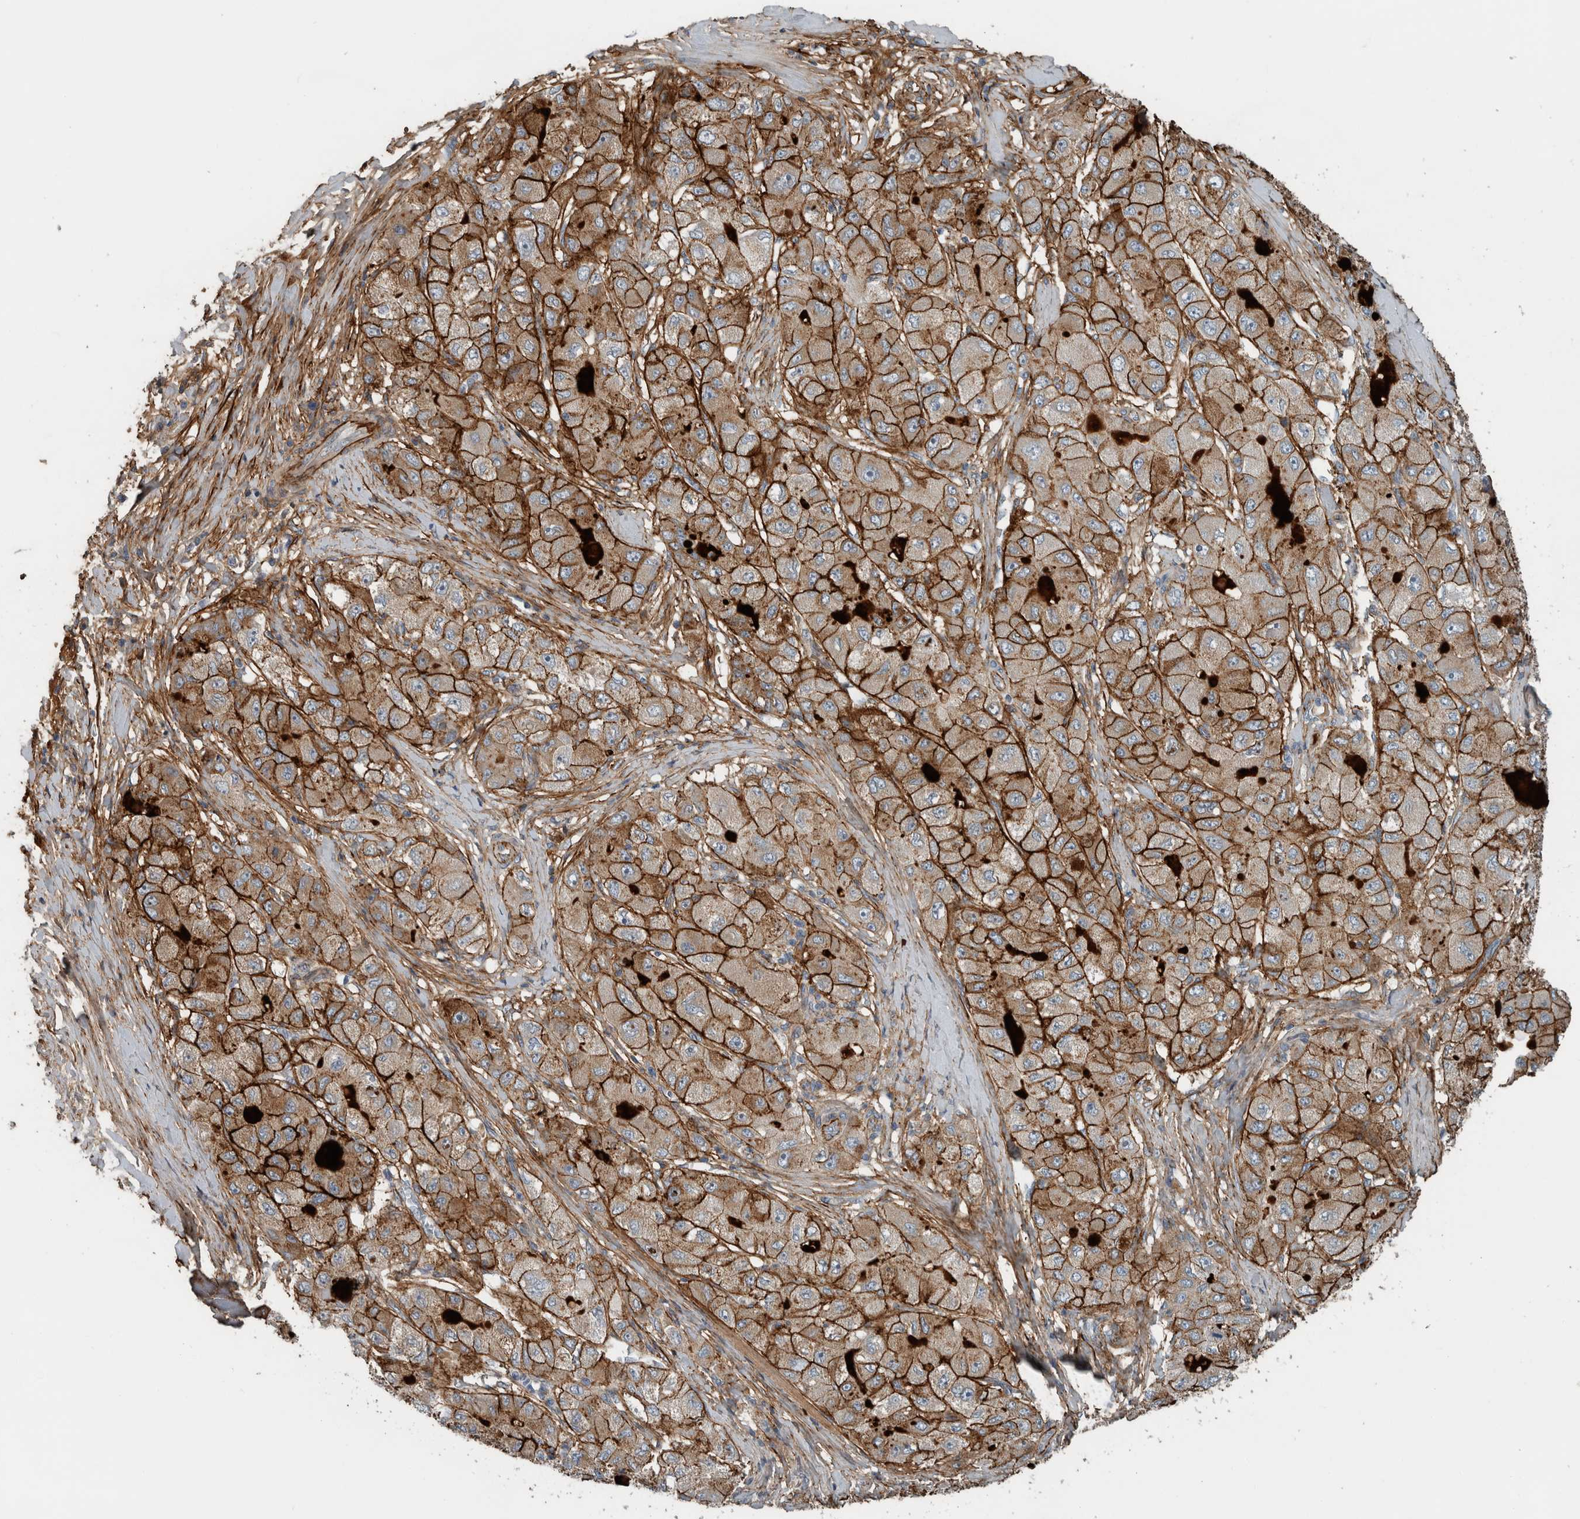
{"staining": {"intensity": "strong", "quantity": ">75%", "location": "cytoplasmic/membranous"}, "tissue": "liver cancer", "cell_type": "Tumor cells", "image_type": "cancer", "snomed": [{"axis": "morphology", "description": "Carcinoma, Hepatocellular, NOS"}, {"axis": "topography", "description": "Liver"}], "caption": "Liver hepatocellular carcinoma stained for a protein (brown) reveals strong cytoplasmic/membranous positive staining in approximately >75% of tumor cells.", "gene": "FN1", "patient": {"sex": "male", "age": 80}}